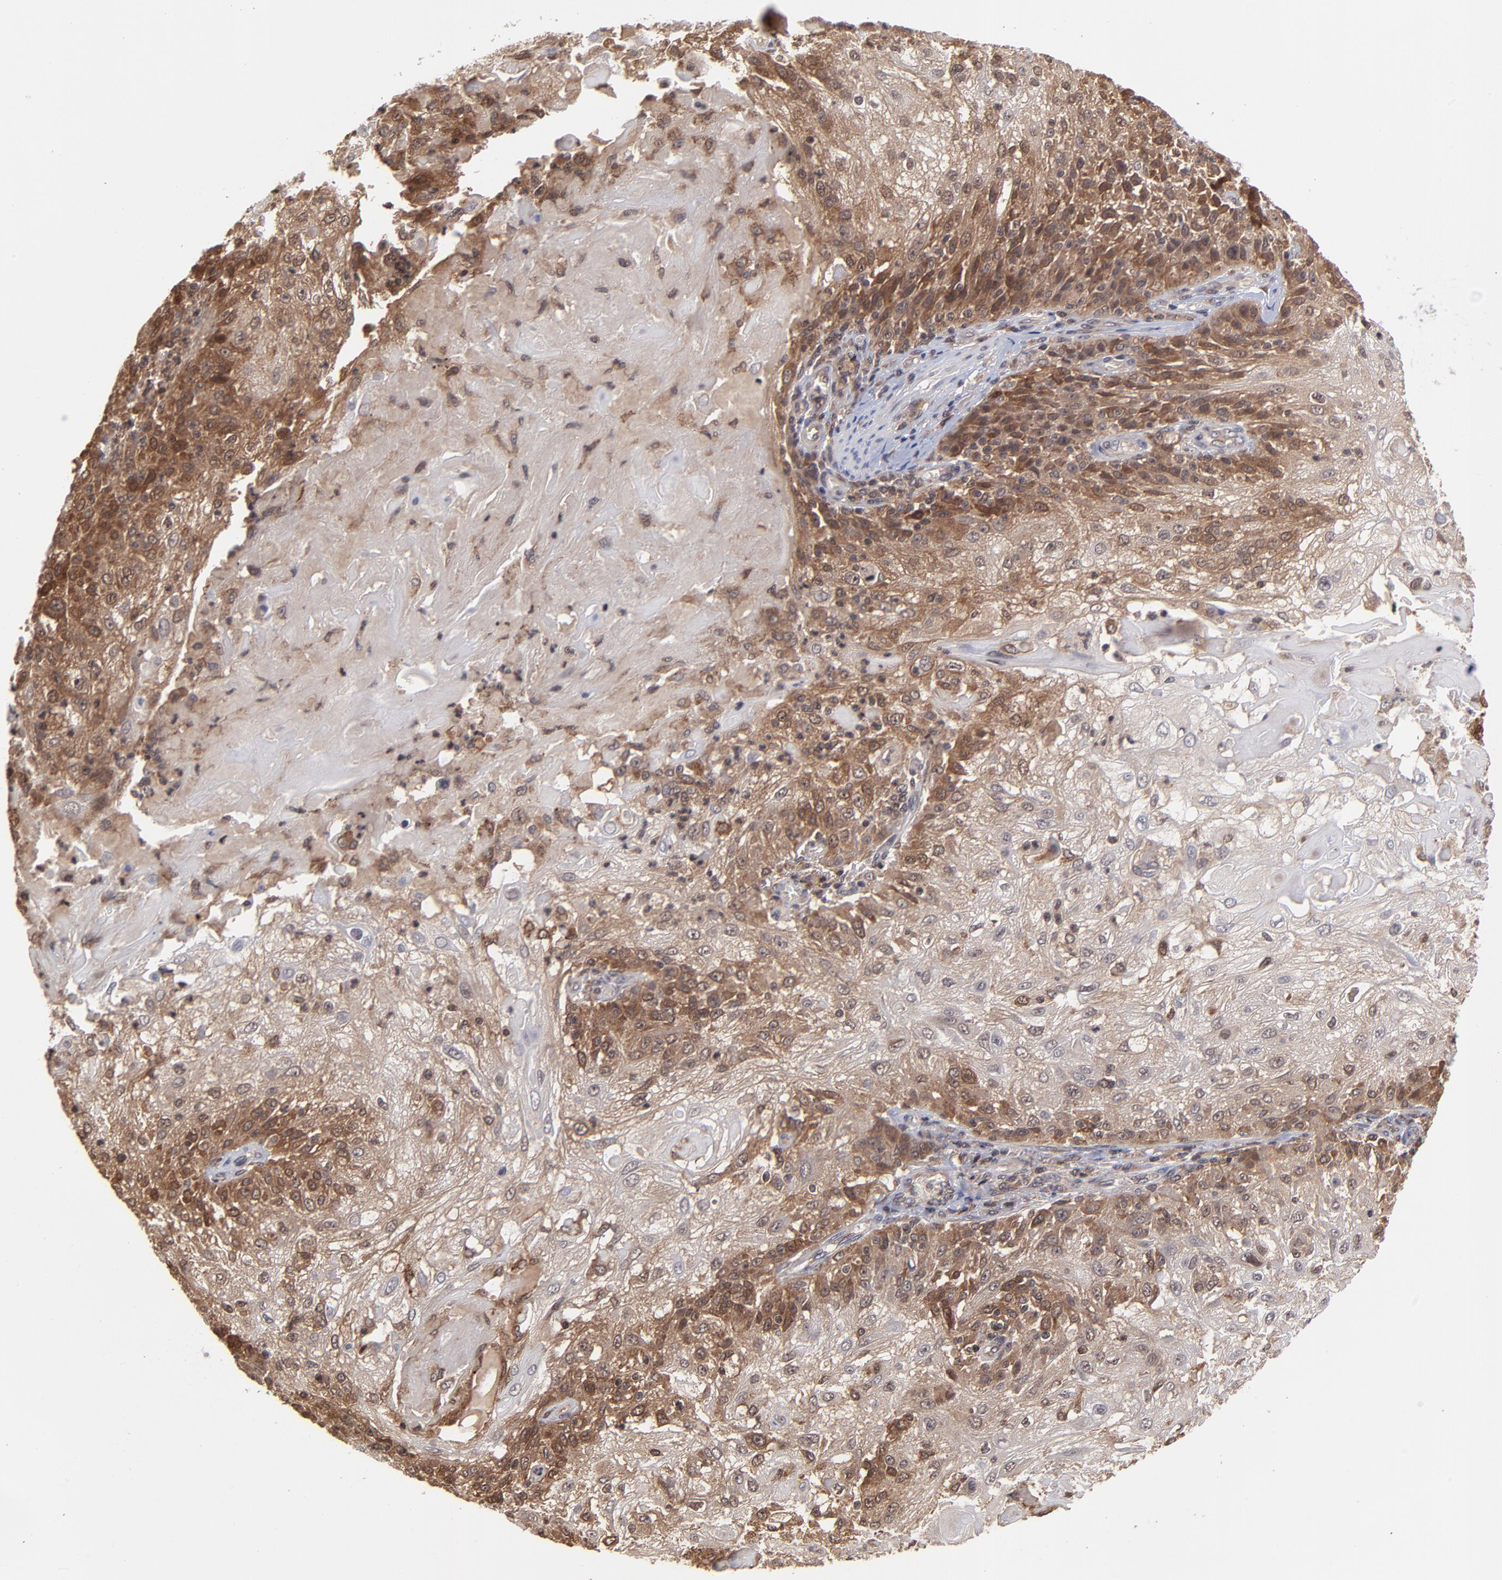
{"staining": {"intensity": "moderate", "quantity": "25%-75%", "location": "cytoplasmic/membranous"}, "tissue": "skin cancer", "cell_type": "Tumor cells", "image_type": "cancer", "snomed": [{"axis": "morphology", "description": "Normal tissue, NOS"}, {"axis": "morphology", "description": "Squamous cell carcinoma, NOS"}, {"axis": "topography", "description": "Skin"}], "caption": "Tumor cells exhibit medium levels of moderate cytoplasmic/membranous staining in approximately 25%-75% of cells in human skin cancer (squamous cell carcinoma).", "gene": "UBE2L6", "patient": {"sex": "female", "age": 83}}